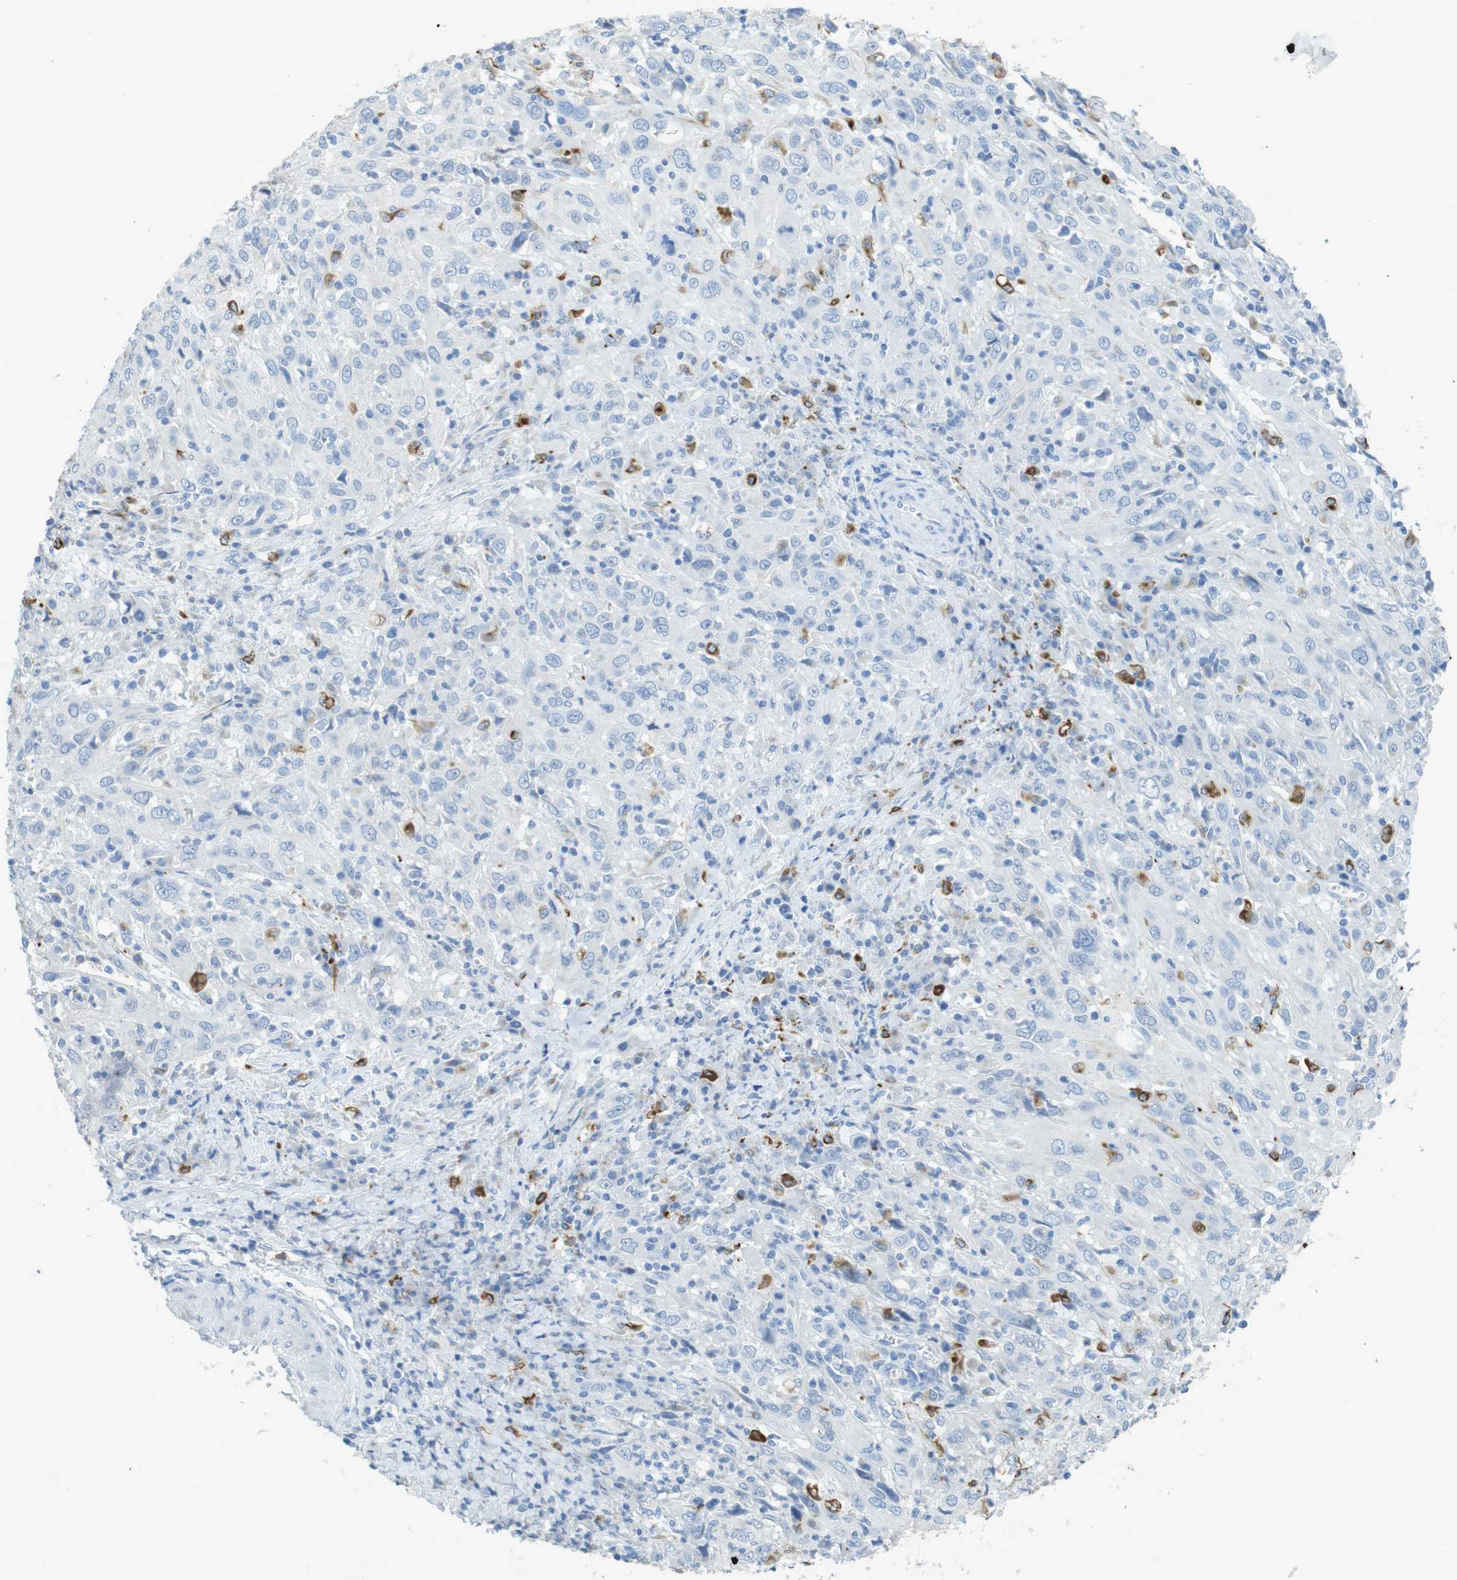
{"staining": {"intensity": "negative", "quantity": "none", "location": "none"}, "tissue": "cervical cancer", "cell_type": "Tumor cells", "image_type": "cancer", "snomed": [{"axis": "morphology", "description": "Squamous cell carcinoma, NOS"}, {"axis": "topography", "description": "Cervix"}], "caption": "Immunohistochemical staining of human cervical cancer (squamous cell carcinoma) demonstrates no significant positivity in tumor cells.", "gene": "CD320", "patient": {"sex": "female", "age": 46}}